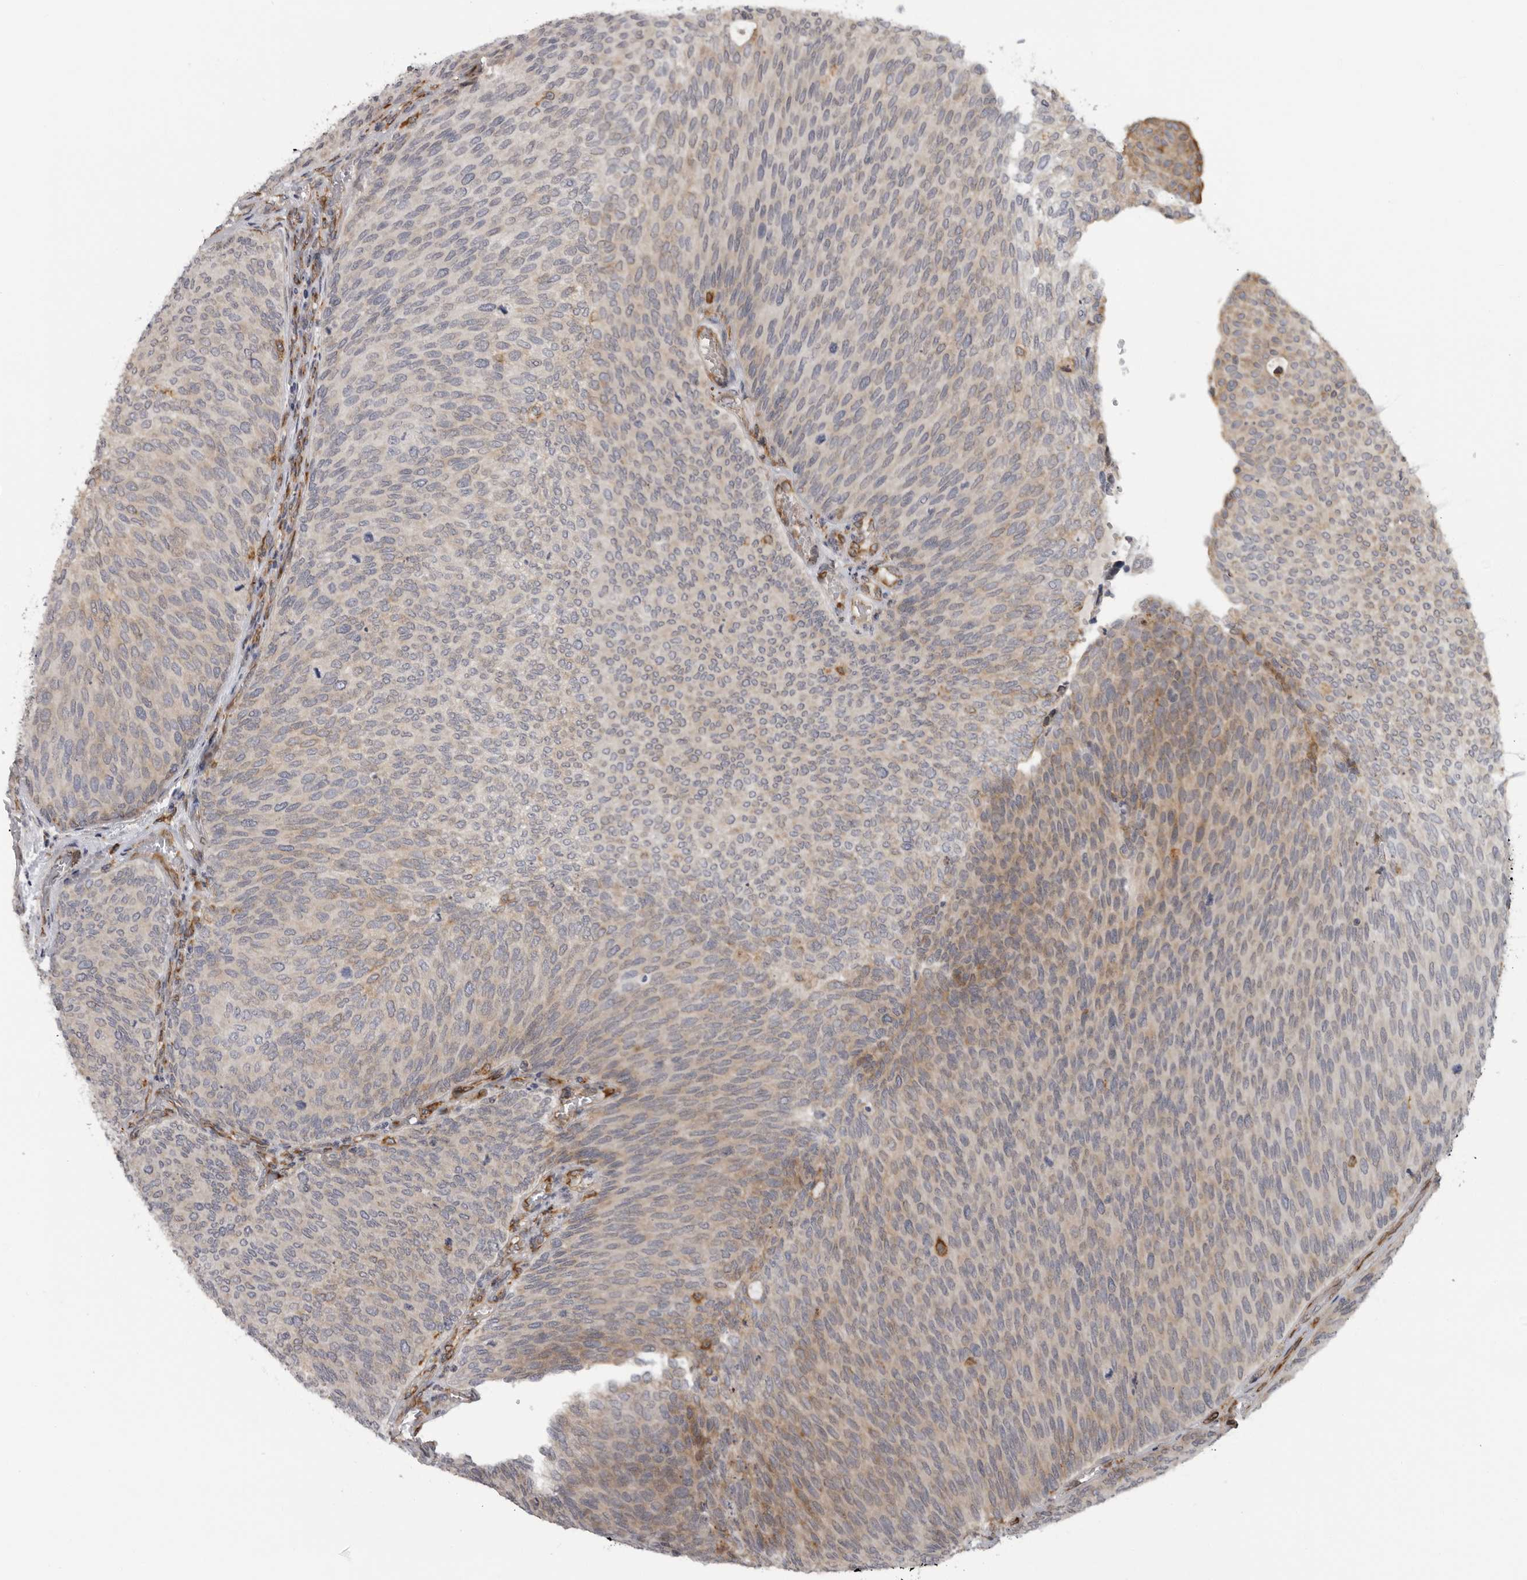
{"staining": {"intensity": "moderate", "quantity": "<25%", "location": "cytoplasmic/membranous"}, "tissue": "urothelial cancer", "cell_type": "Tumor cells", "image_type": "cancer", "snomed": [{"axis": "morphology", "description": "Urothelial carcinoma, Low grade"}, {"axis": "topography", "description": "Urinary bladder"}], "caption": "About <25% of tumor cells in human urothelial carcinoma (low-grade) demonstrate moderate cytoplasmic/membranous protein positivity as visualized by brown immunohistochemical staining.", "gene": "ALPK2", "patient": {"sex": "female", "age": 79}}